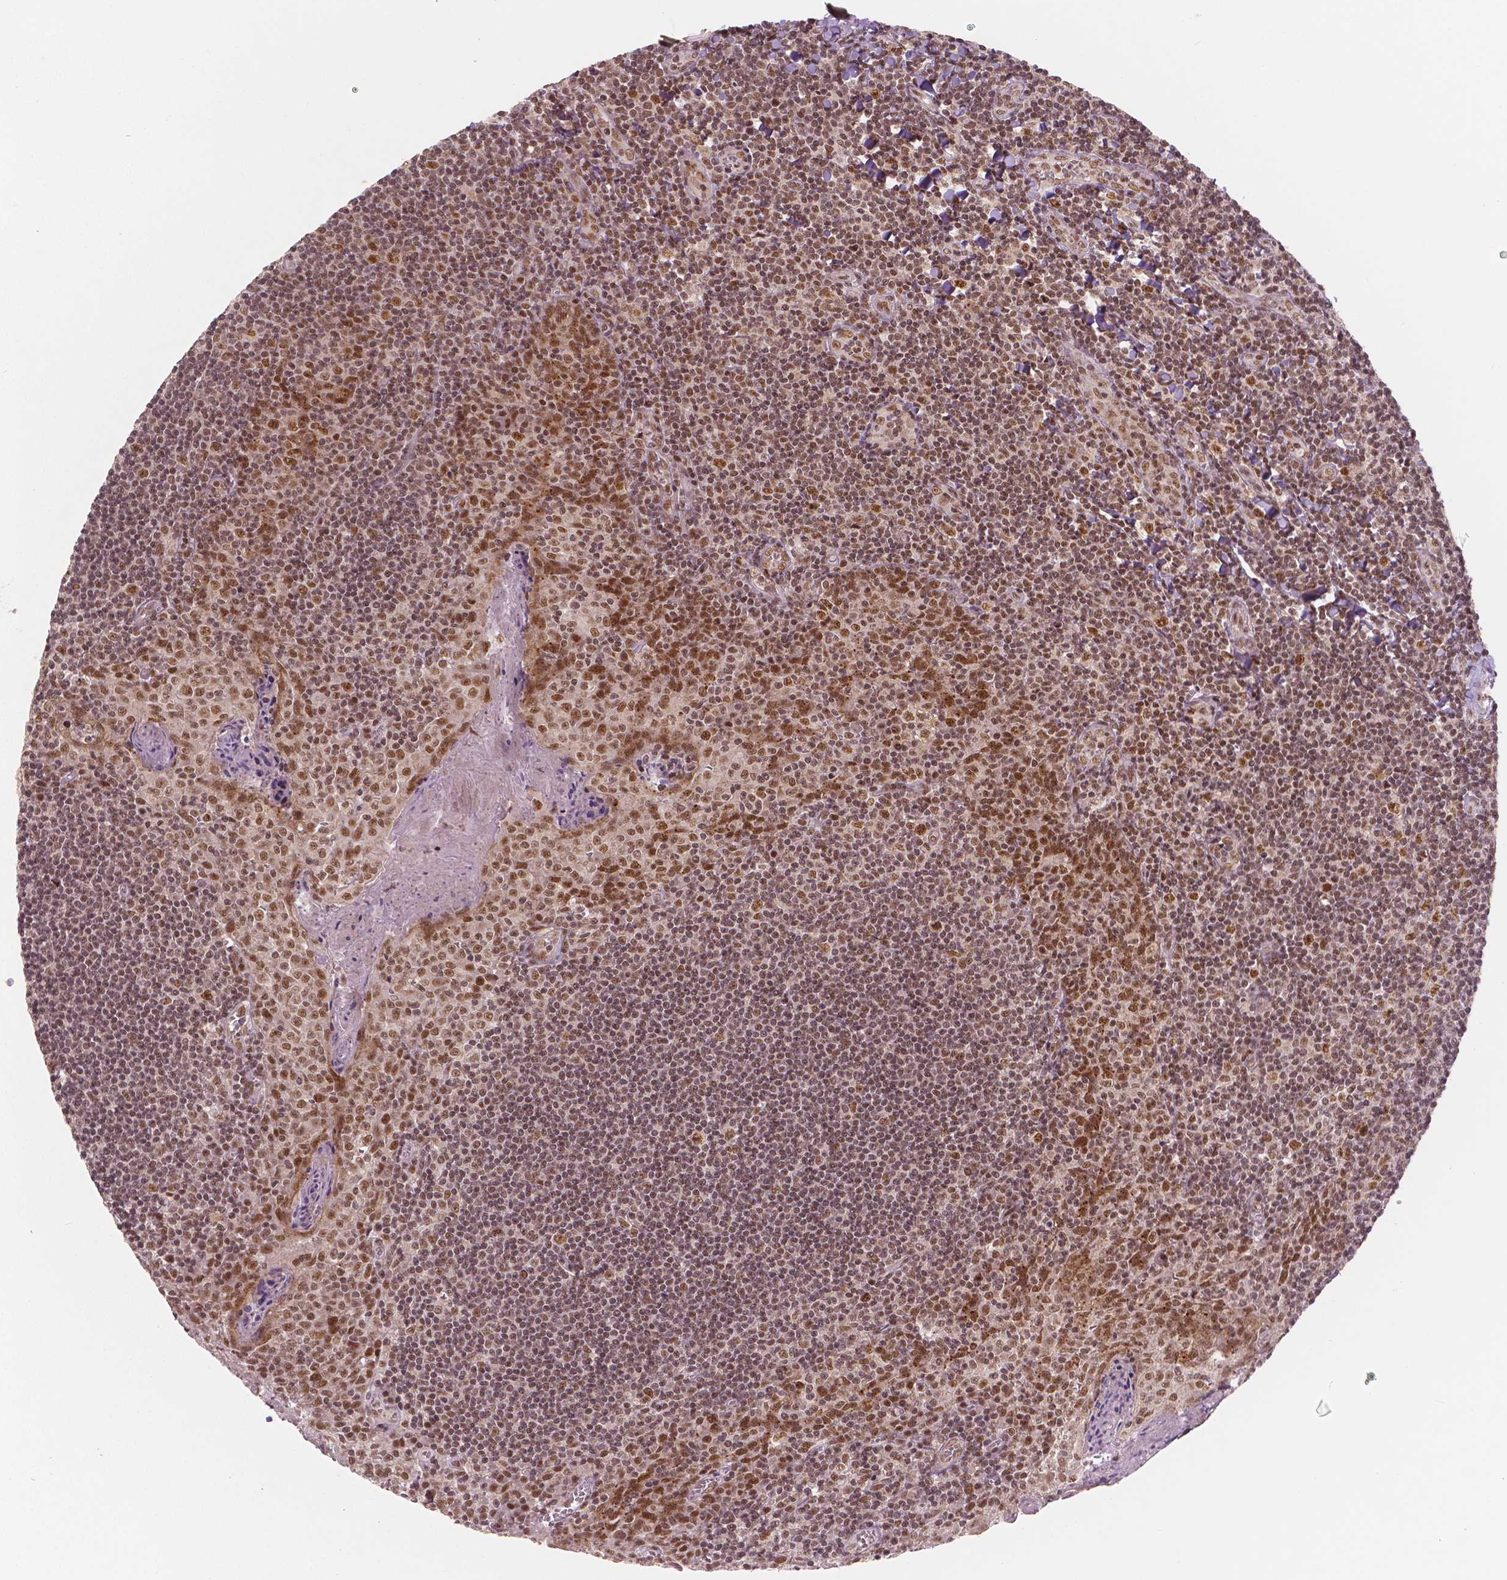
{"staining": {"intensity": "strong", "quantity": ">75%", "location": "nuclear"}, "tissue": "tonsil", "cell_type": "Germinal center cells", "image_type": "normal", "snomed": [{"axis": "morphology", "description": "Normal tissue, NOS"}, {"axis": "morphology", "description": "Inflammation, NOS"}, {"axis": "topography", "description": "Tonsil"}], "caption": "Protein analysis of normal tonsil exhibits strong nuclear positivity in approximately >75% of germinal center cells. Using DAB (3,3'-diaminobenzidine) (brown) and hematoxylin (blue) stains, captured at high magnification using brightfield microscopy.", "gene": "NSD2", "patient": {"sex": "female", "age": 31}}